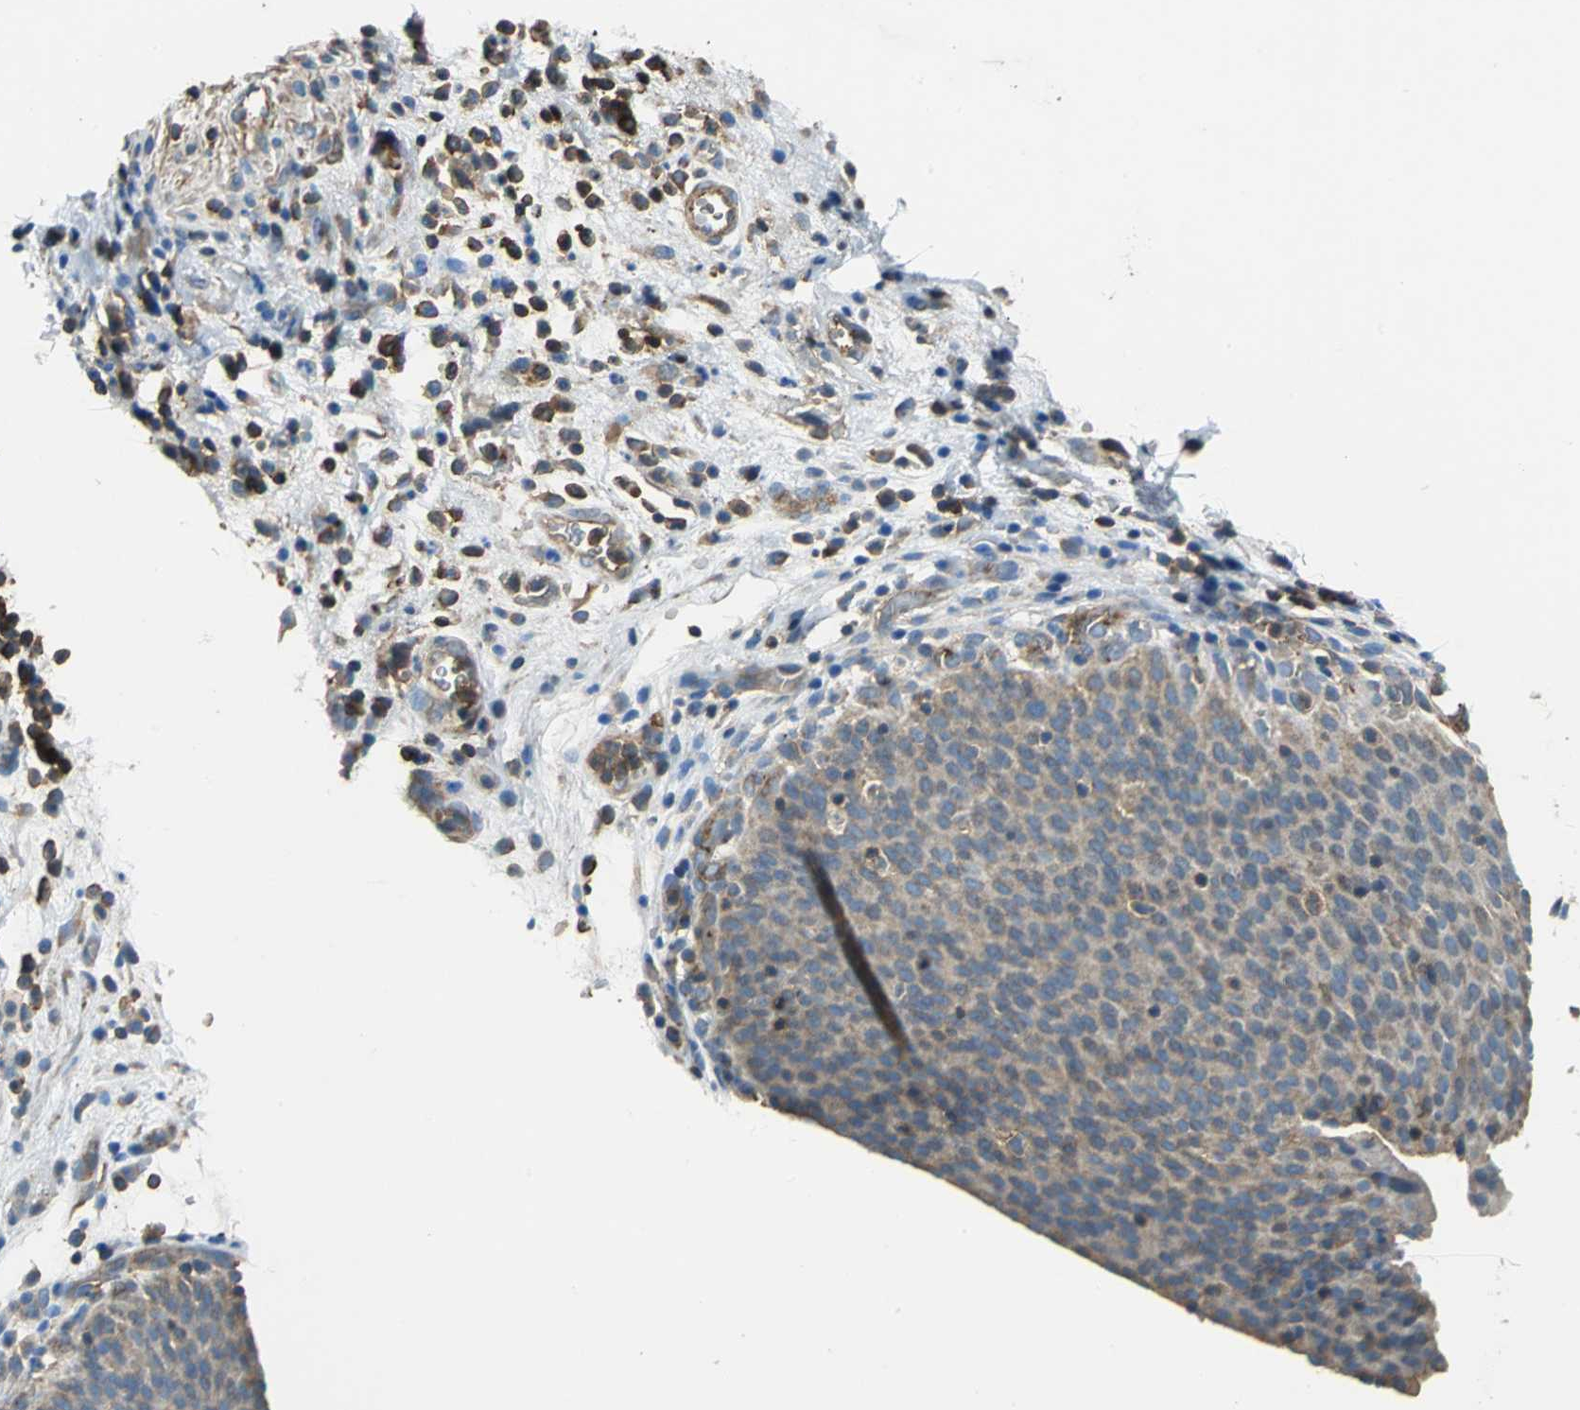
{"staining": {"intensity": "moderate", "quantity": ">75%", "location": "cytoplasmic/membranous"}, "tissue": "urinary bladder", "cell_type": "Urothelial cells", "image_type": "normal", "snomed": [{"axis": "morphology", "description": "Normal tissue, NOS"}, {"axis": "morphology", "description": "Dysplasia, NOS"}, {"axis": "topography", "description": "Urinary bladder"}], "caption": "Normal urinary bladder was stained to show a protein in brown. There is medium levels of moderate cytoplasmic/membranous staining in about >75% of urothelial cells. Ihc stains the protein of interest in brown and the nuclei are stained blue.", "gene": "PARVA", "patient": {"sex": "male", "age": 35}}